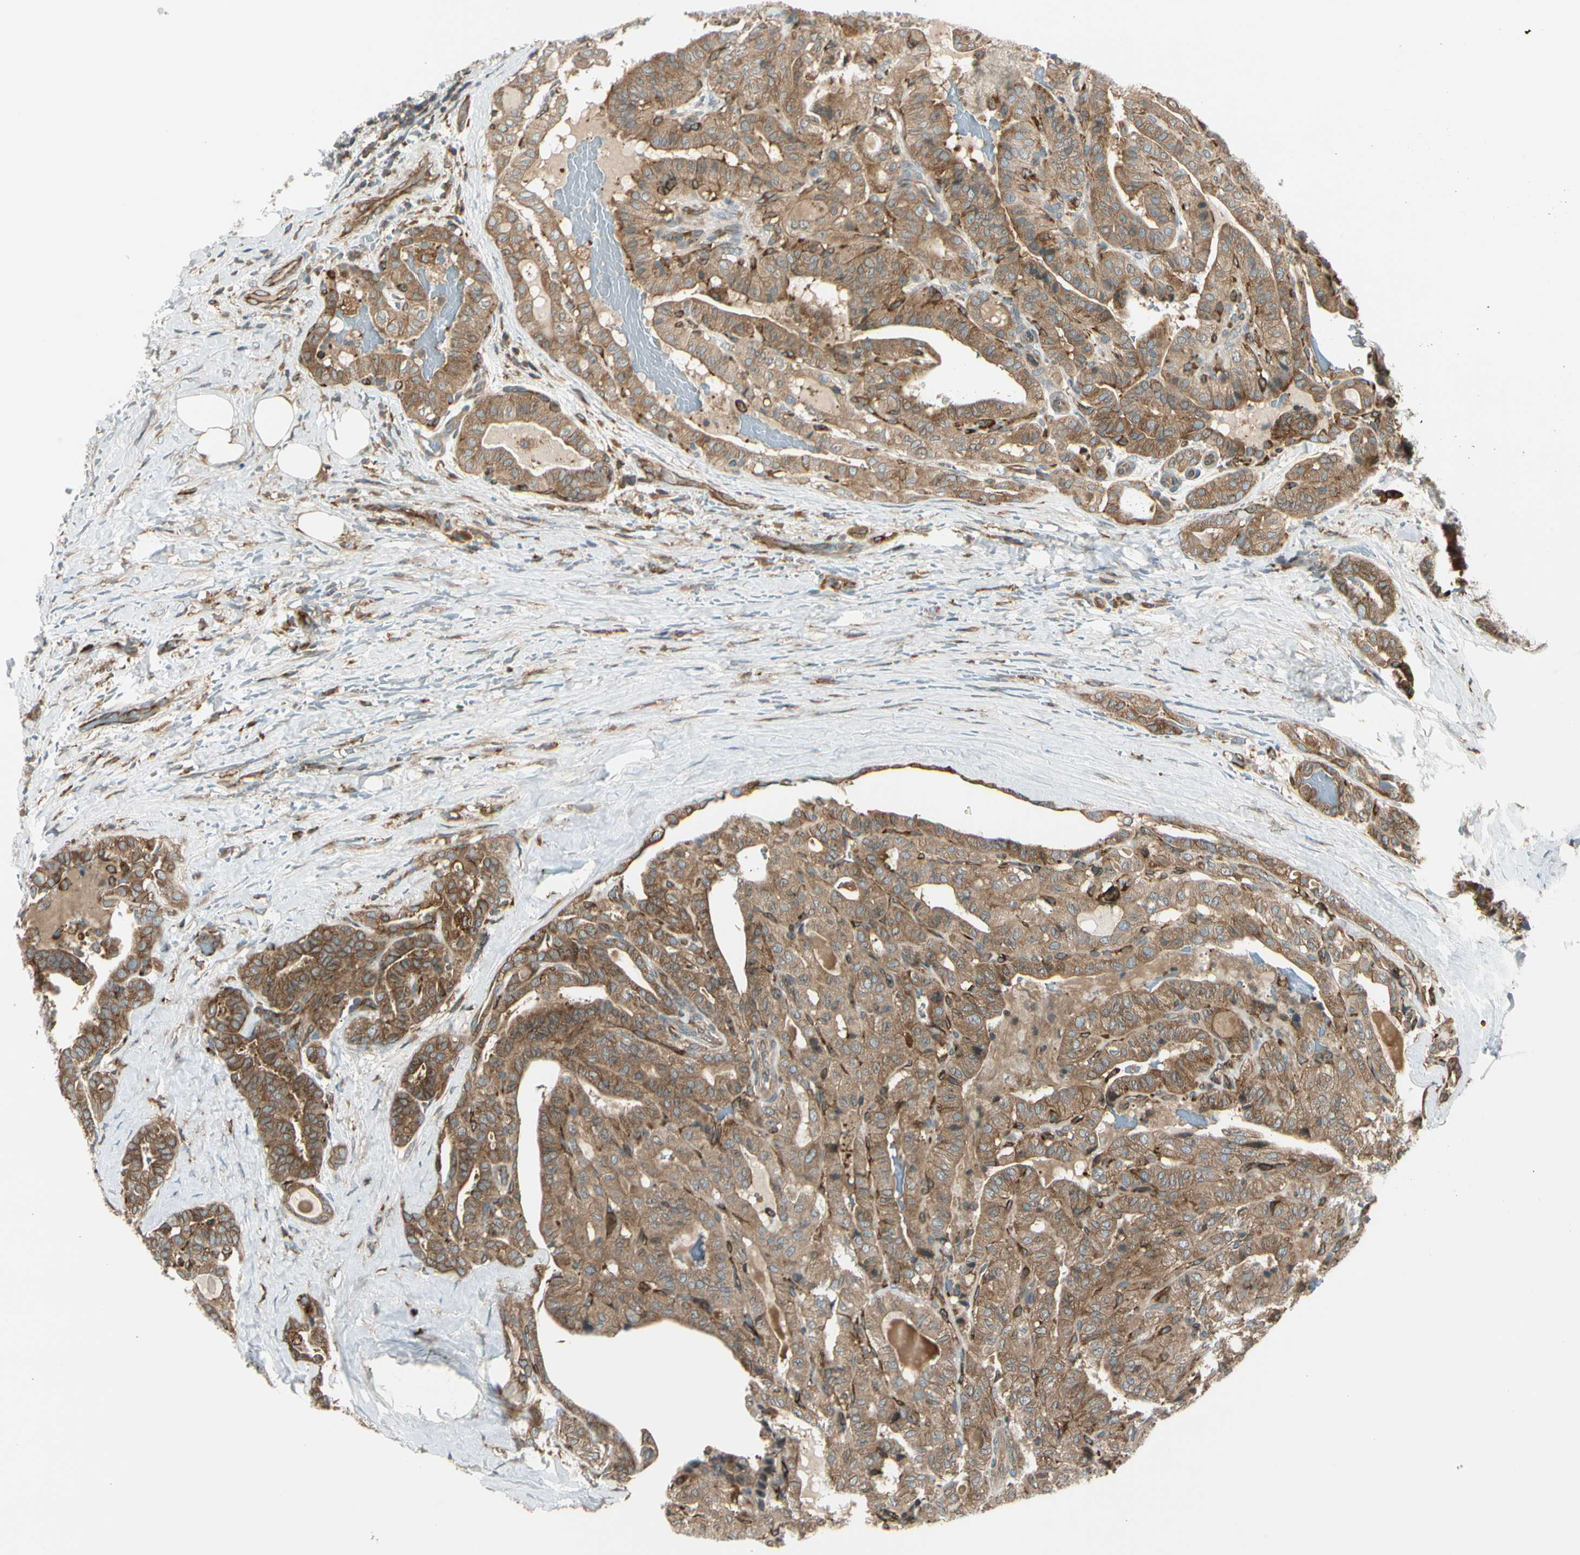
{"staining": {"intensity": "moderate", "quantity": ">75%", "location": "cytoplasmic/membranous"}, "tissue": "thyroid cancer", "cell_type": "Tumor cells", "image_type": "cancer", "snomed": [{"axis": "morphology", "description": "Papillary adenocarcinoma, NOS"}, {"axis": "topography", "description": "Thyroid gland"}], "caption": "Thyroid cancer was stained to show a protein in brown. There is medium levels of moderate cytoplasmic/membranous positivity in approximately >75% of tumor cells. The staining was performed using DAB (3,3'-diaminobenzidine), with brown indicating positive protein expression. Nuclei are stained blue with hematoxylin.", "gene": "TRIO", "patient": {"sex": "male", "age": 77}}